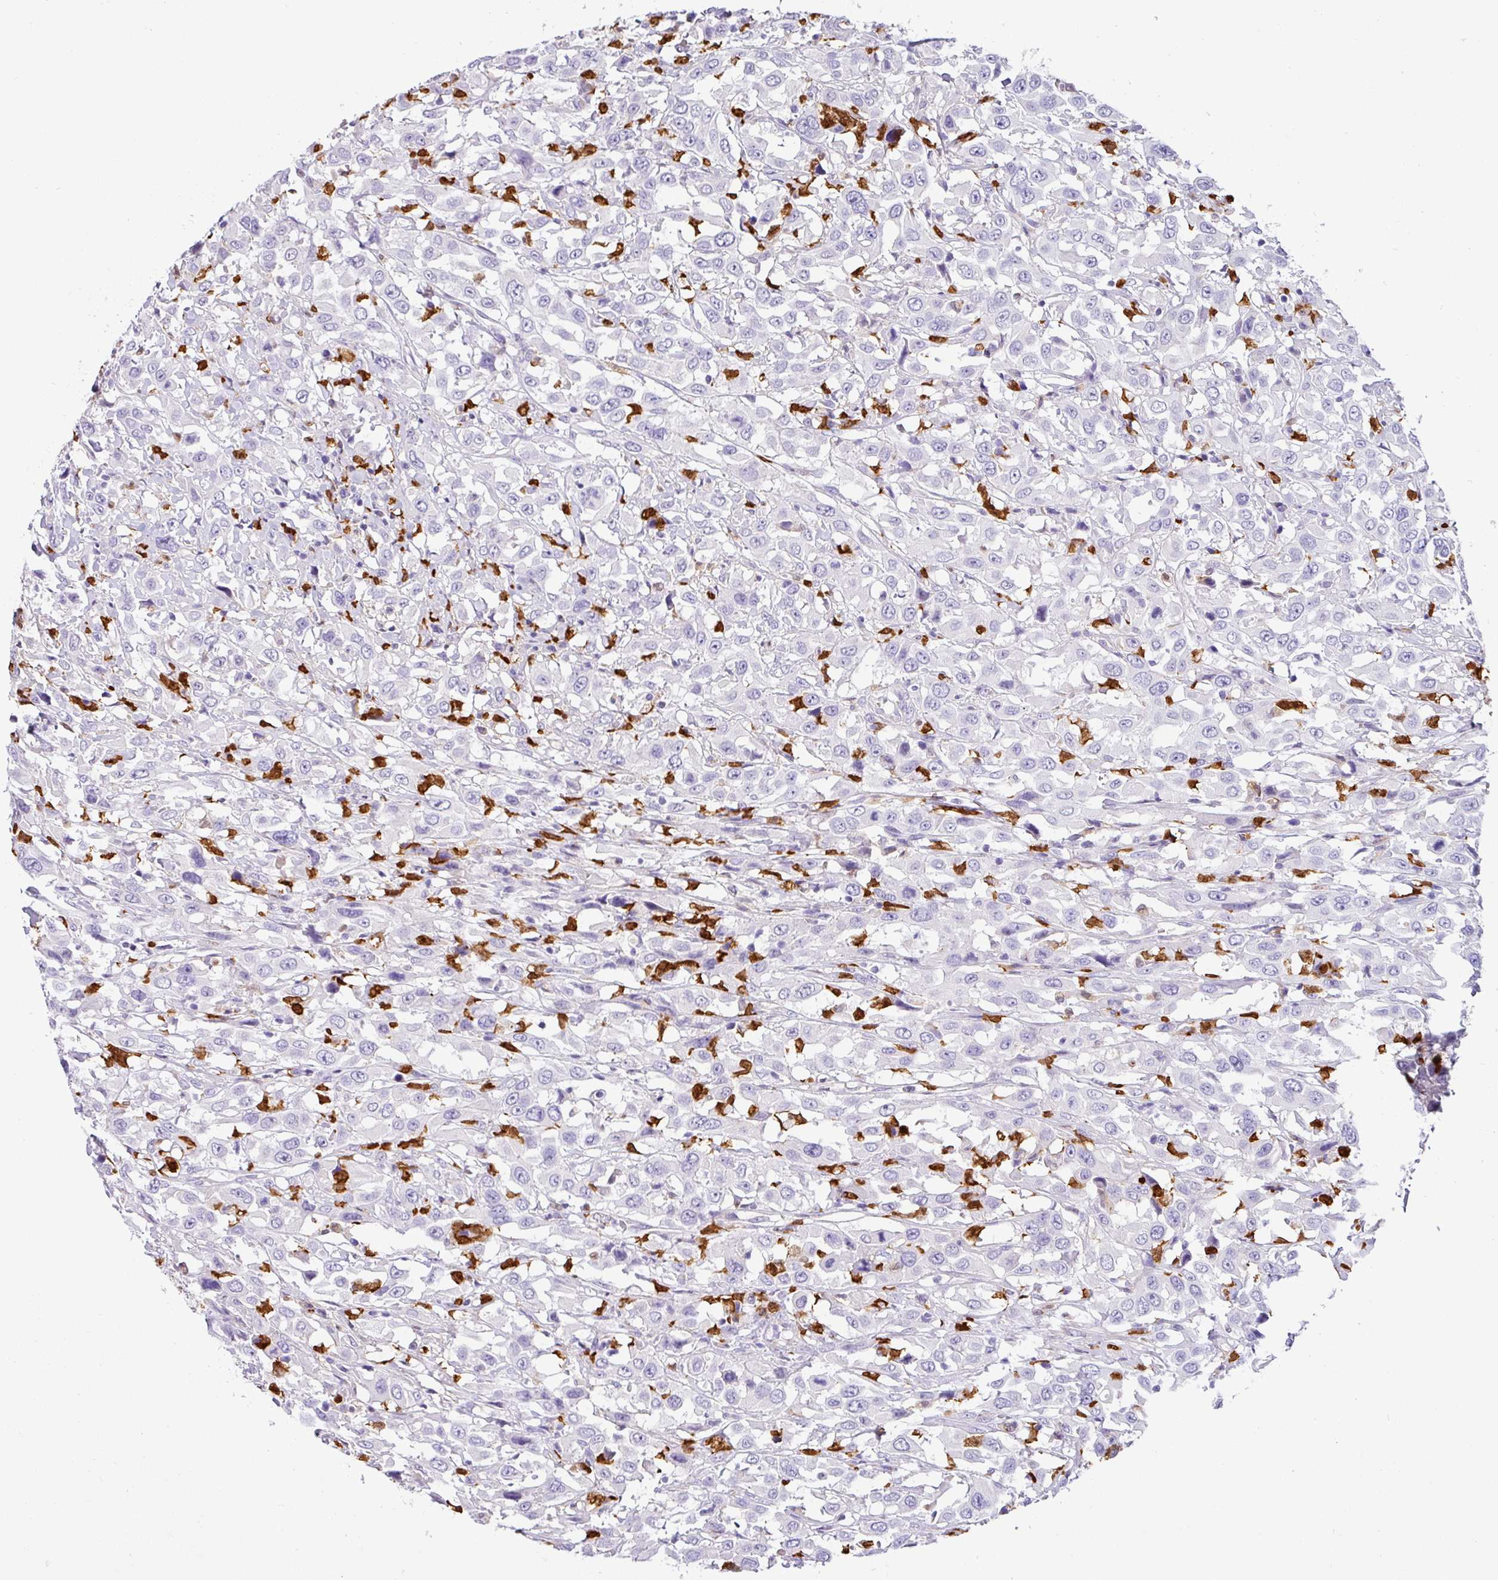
{"staining": {"intensity": "negative", "quantity": "none", "location": "none"}, "tissue": "urothelial cancer", "cell_type": "Tumor cells", "image_type": "cancer", "snomed": [{"axis": "morphology", "description": "Urothelial carcinoma, High grade"}, {"axis": "topography", "description": "Urinary bladder"}], "caption": "The photomicrograph demonstrates no significant expression in tumor cells of urothelial cancer.", "gene": "SH2D3C", "patient": {"sex": "male", "age": 61}}